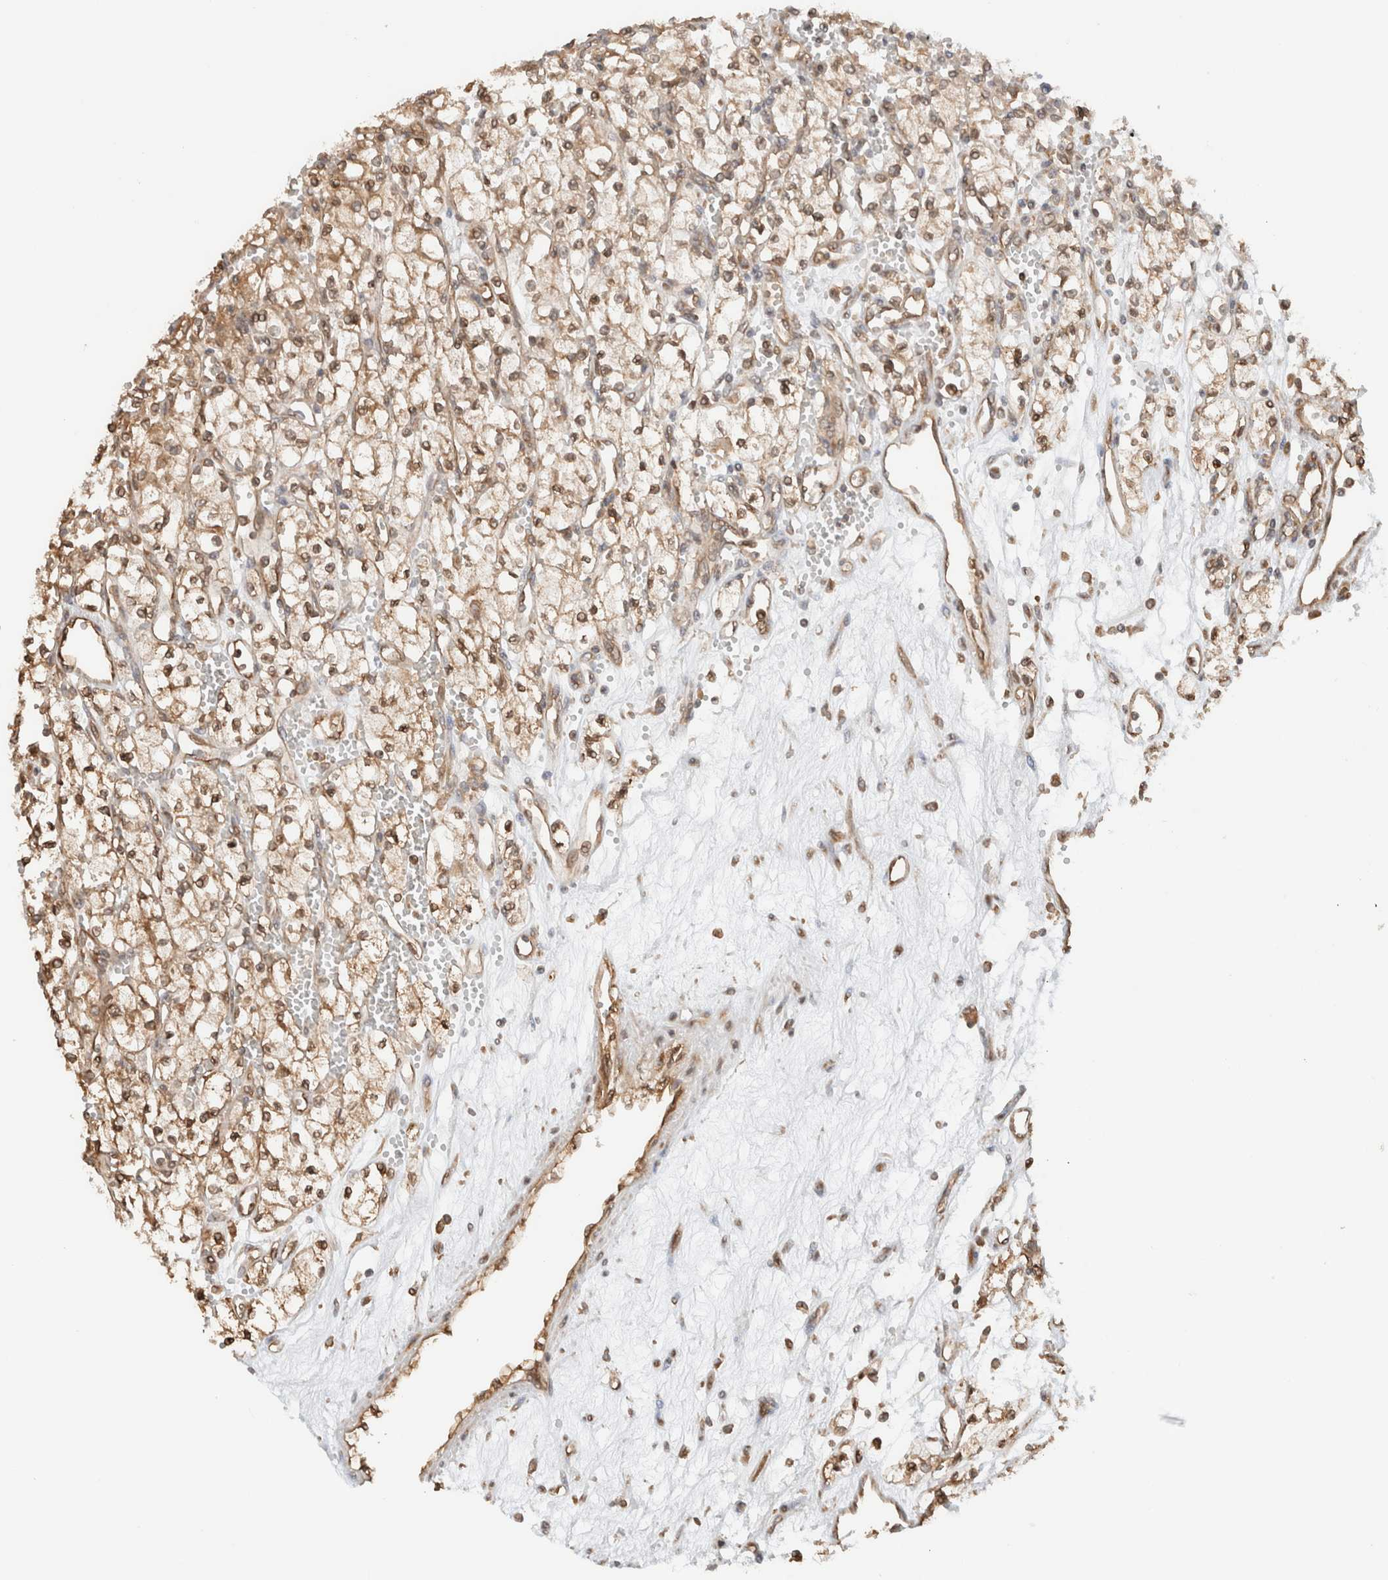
{"staining": {"intensity": "moderate", "quantity": ">75%", "location": "cytoplasmic/membranous"}, "tissue": "renal cancer", "cell_type": "Tumor cells", "image_type": "cancer", "snomed": [{"axis": "morphology", "description": "Adenocarcinoma, NOS"}, {"axis": "topography", "description": "Kidney"}], "caption": "Human renal adenocarcinoma stained with a brown dye demonstrates moderate cytoplasmic/membranous positive staining in about >75% of tumor cells.", "gene": "ARFGEF2", "patient": {"sex": "male", "age": 59}}